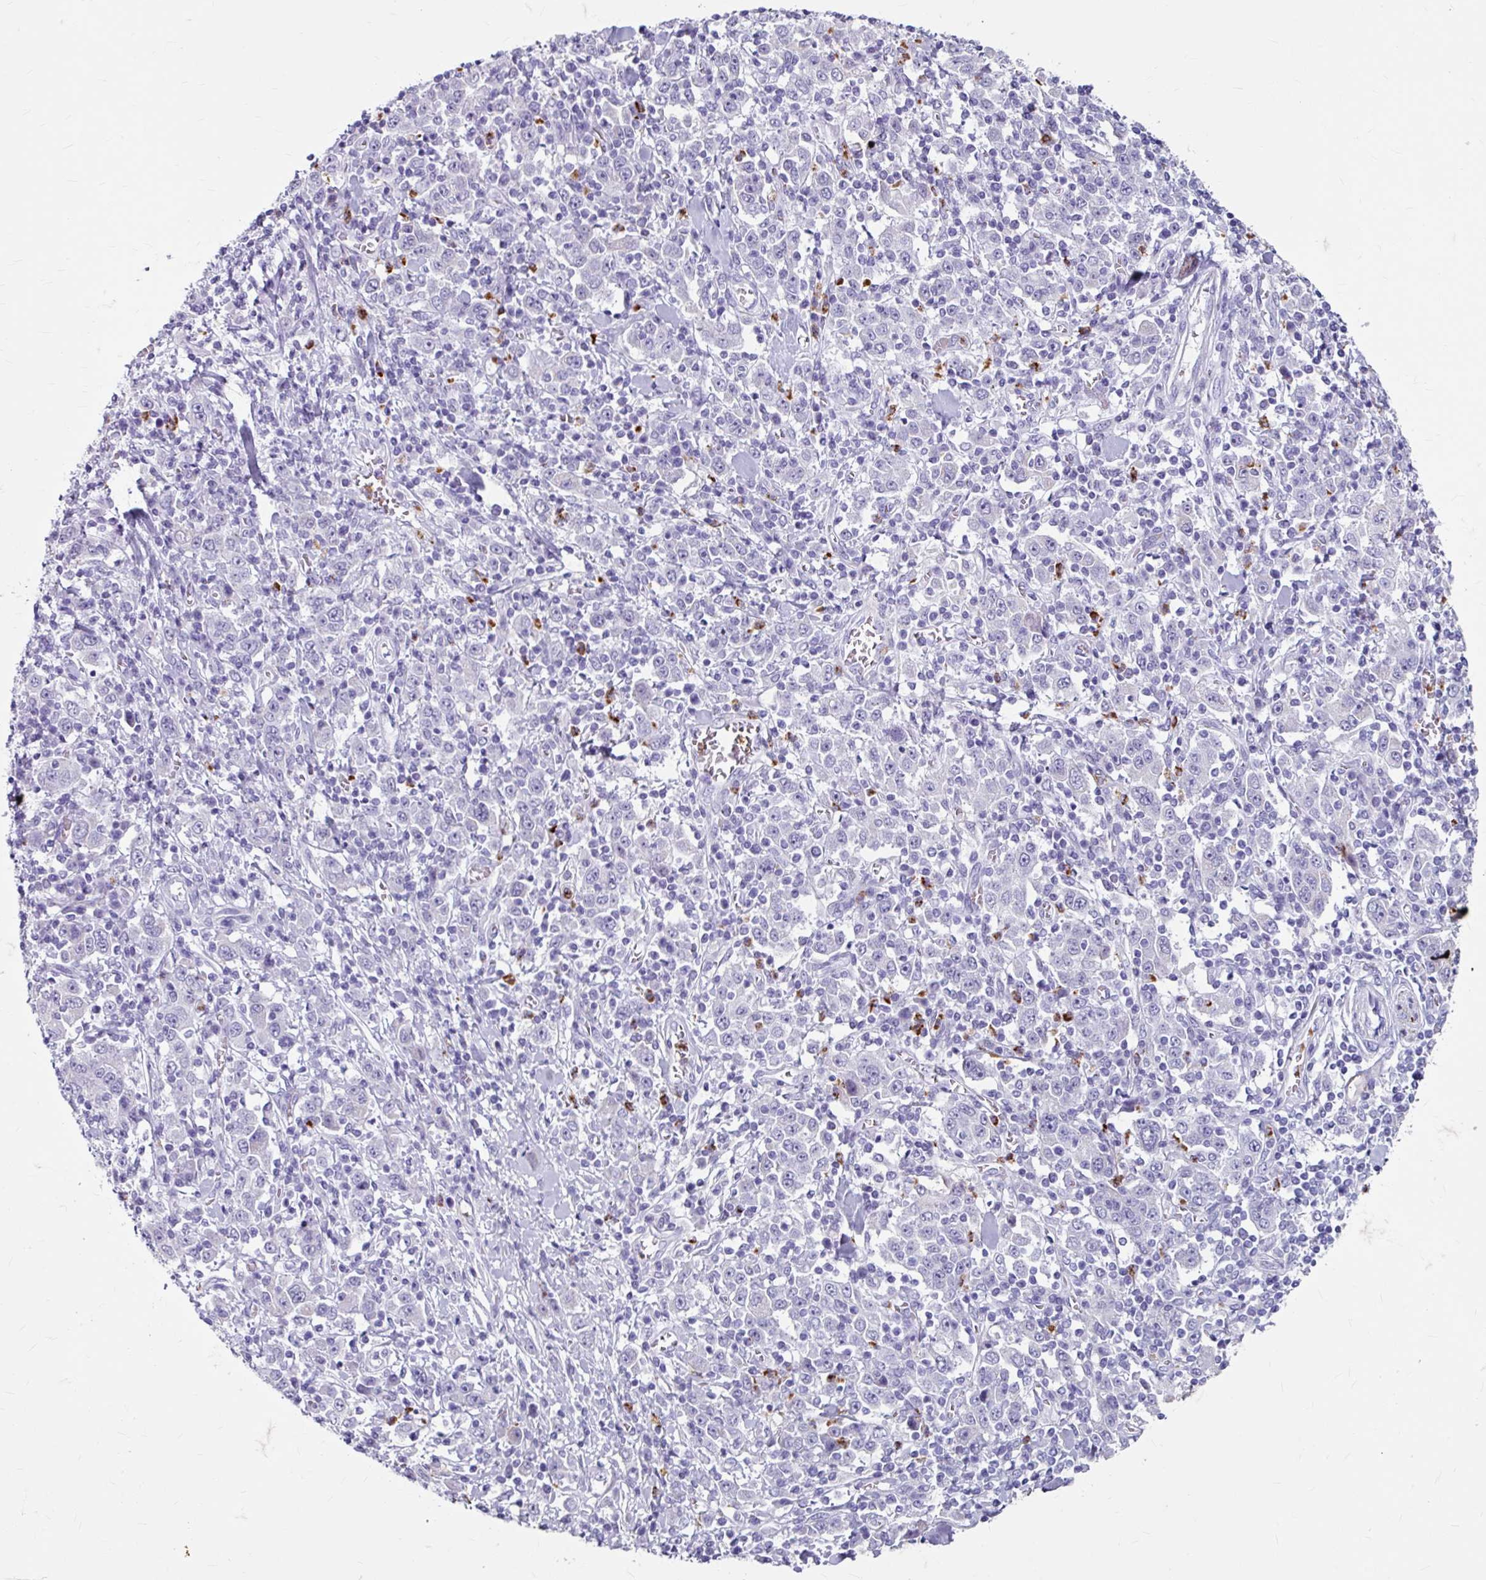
{"staining": {"intensity": "negative", "quantity": "none", "location": "none"}, "tissue": "stomach cancer", "cell_type": "Tumor cells", "image_type": "cancer", "snomed": [{"axis": "morphology", "description": "Normal tissue, NOS"}, {"axis": "morphology", "description": "Adenocarcinoma, NOS"}, {"axis": "topography", "description": "Stomach, upper"}, {"axis": "topography", "description": "Stomach"}], "caption": "Tumor cells are negative for brown protein staining in adenocarcinoma (stomach).", "gene": "ANKRD1", "patient": {"sex": "male", "age": 59}}